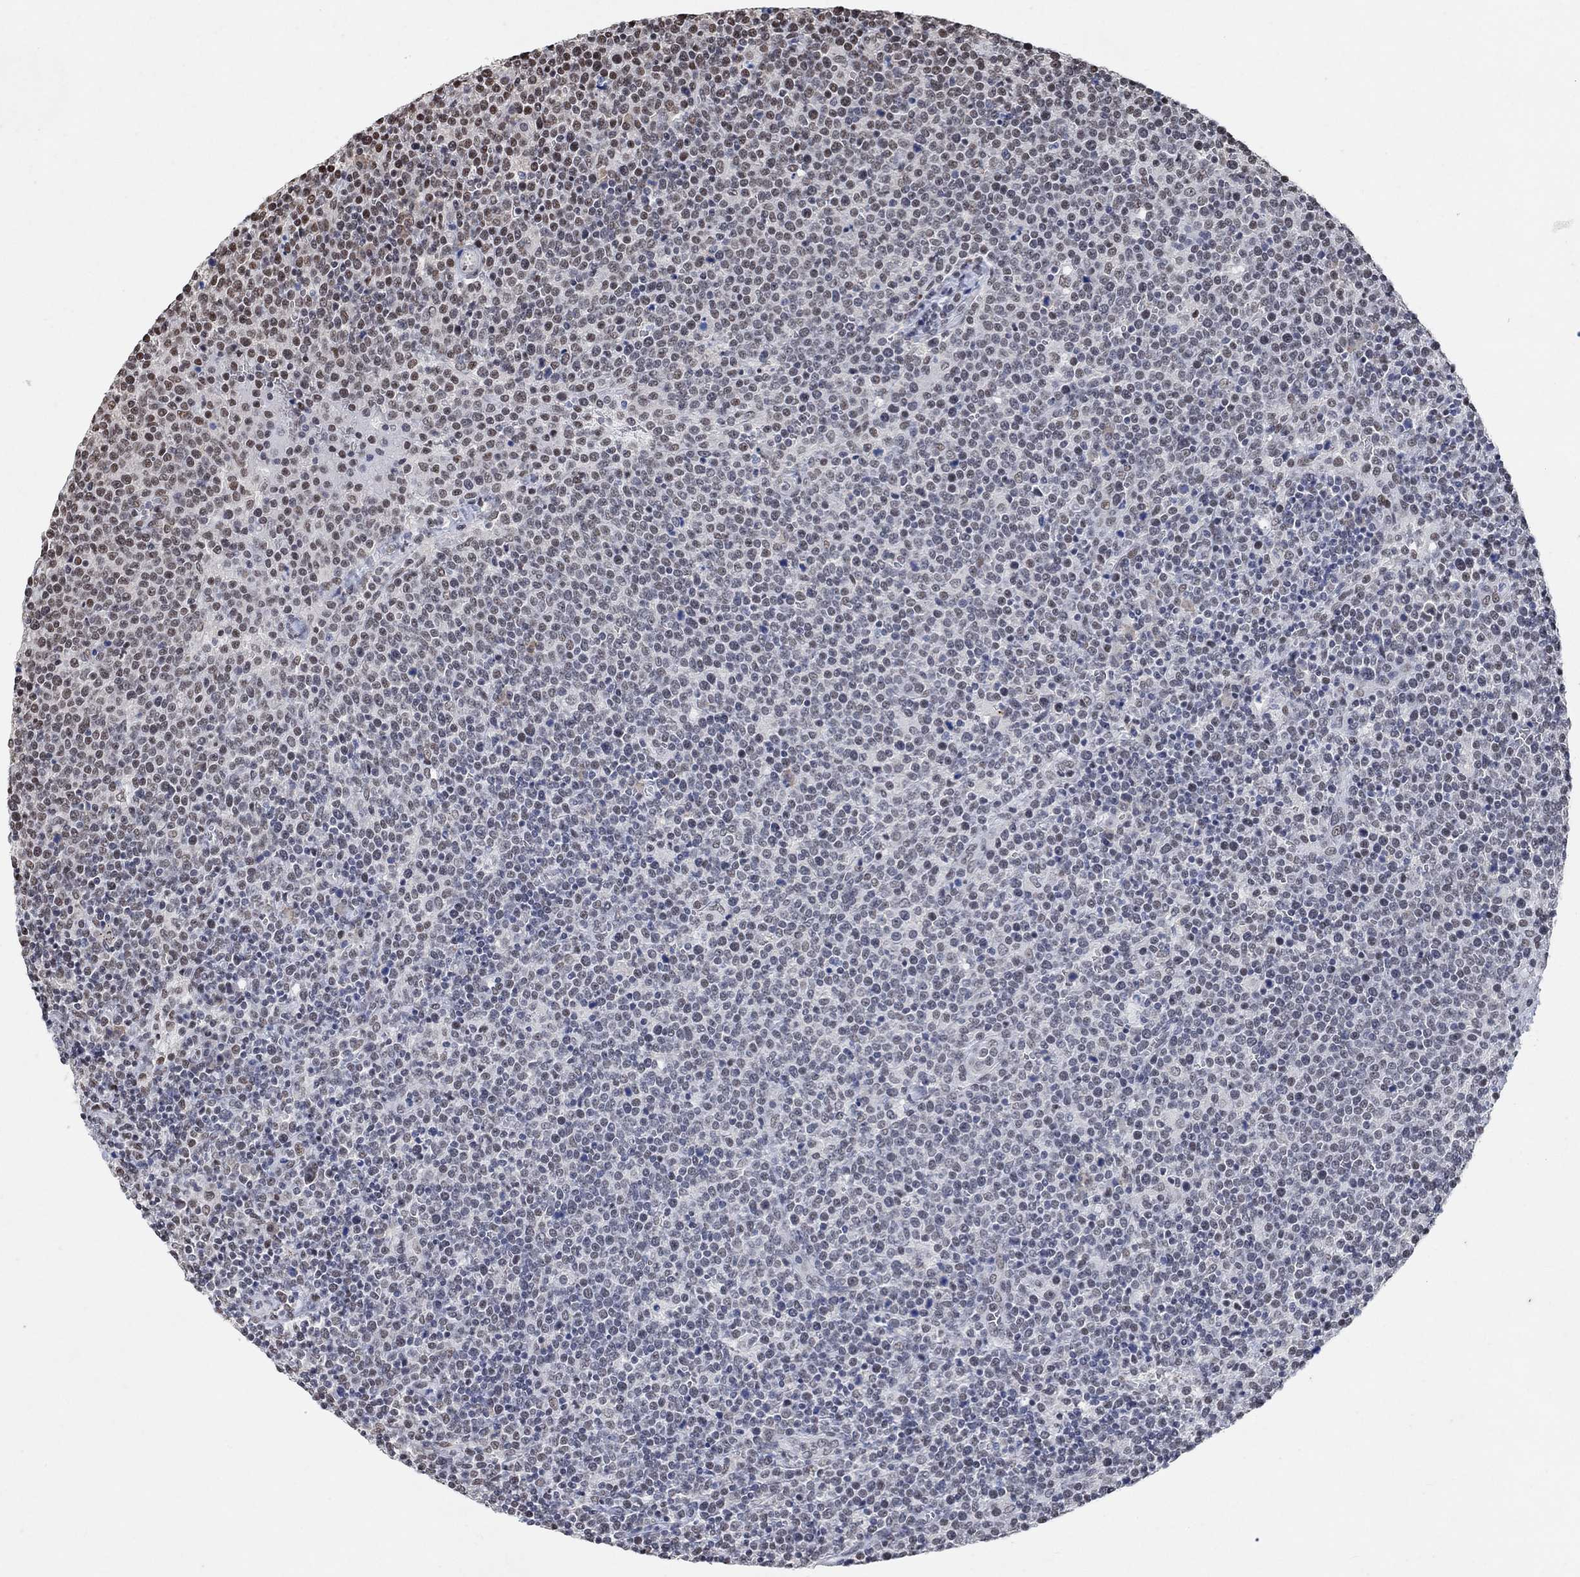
{"staining": {"intensity": "weak", "quantity": ">75%", "location": "nuclear"}, "tissue": "lymphoma", "cell_type": "Tumor cells", "image_type": "cancer", "snomed": [{"axis": "morphology", "description": "Malignant lymphoma, non-Hodgkin's type, High grade"}, {"axis": "topography", "description": "Lymph node"}], "caption": "A histopathology image of human lymphoma stained for a protein exhibits weak nuclear brown staining in tumor cells. Immunohistochemistry stains the protein in brown and the nuclei are stained blue.", "gene": "USP39", "patient": {"sex": "male", "age": 61}}